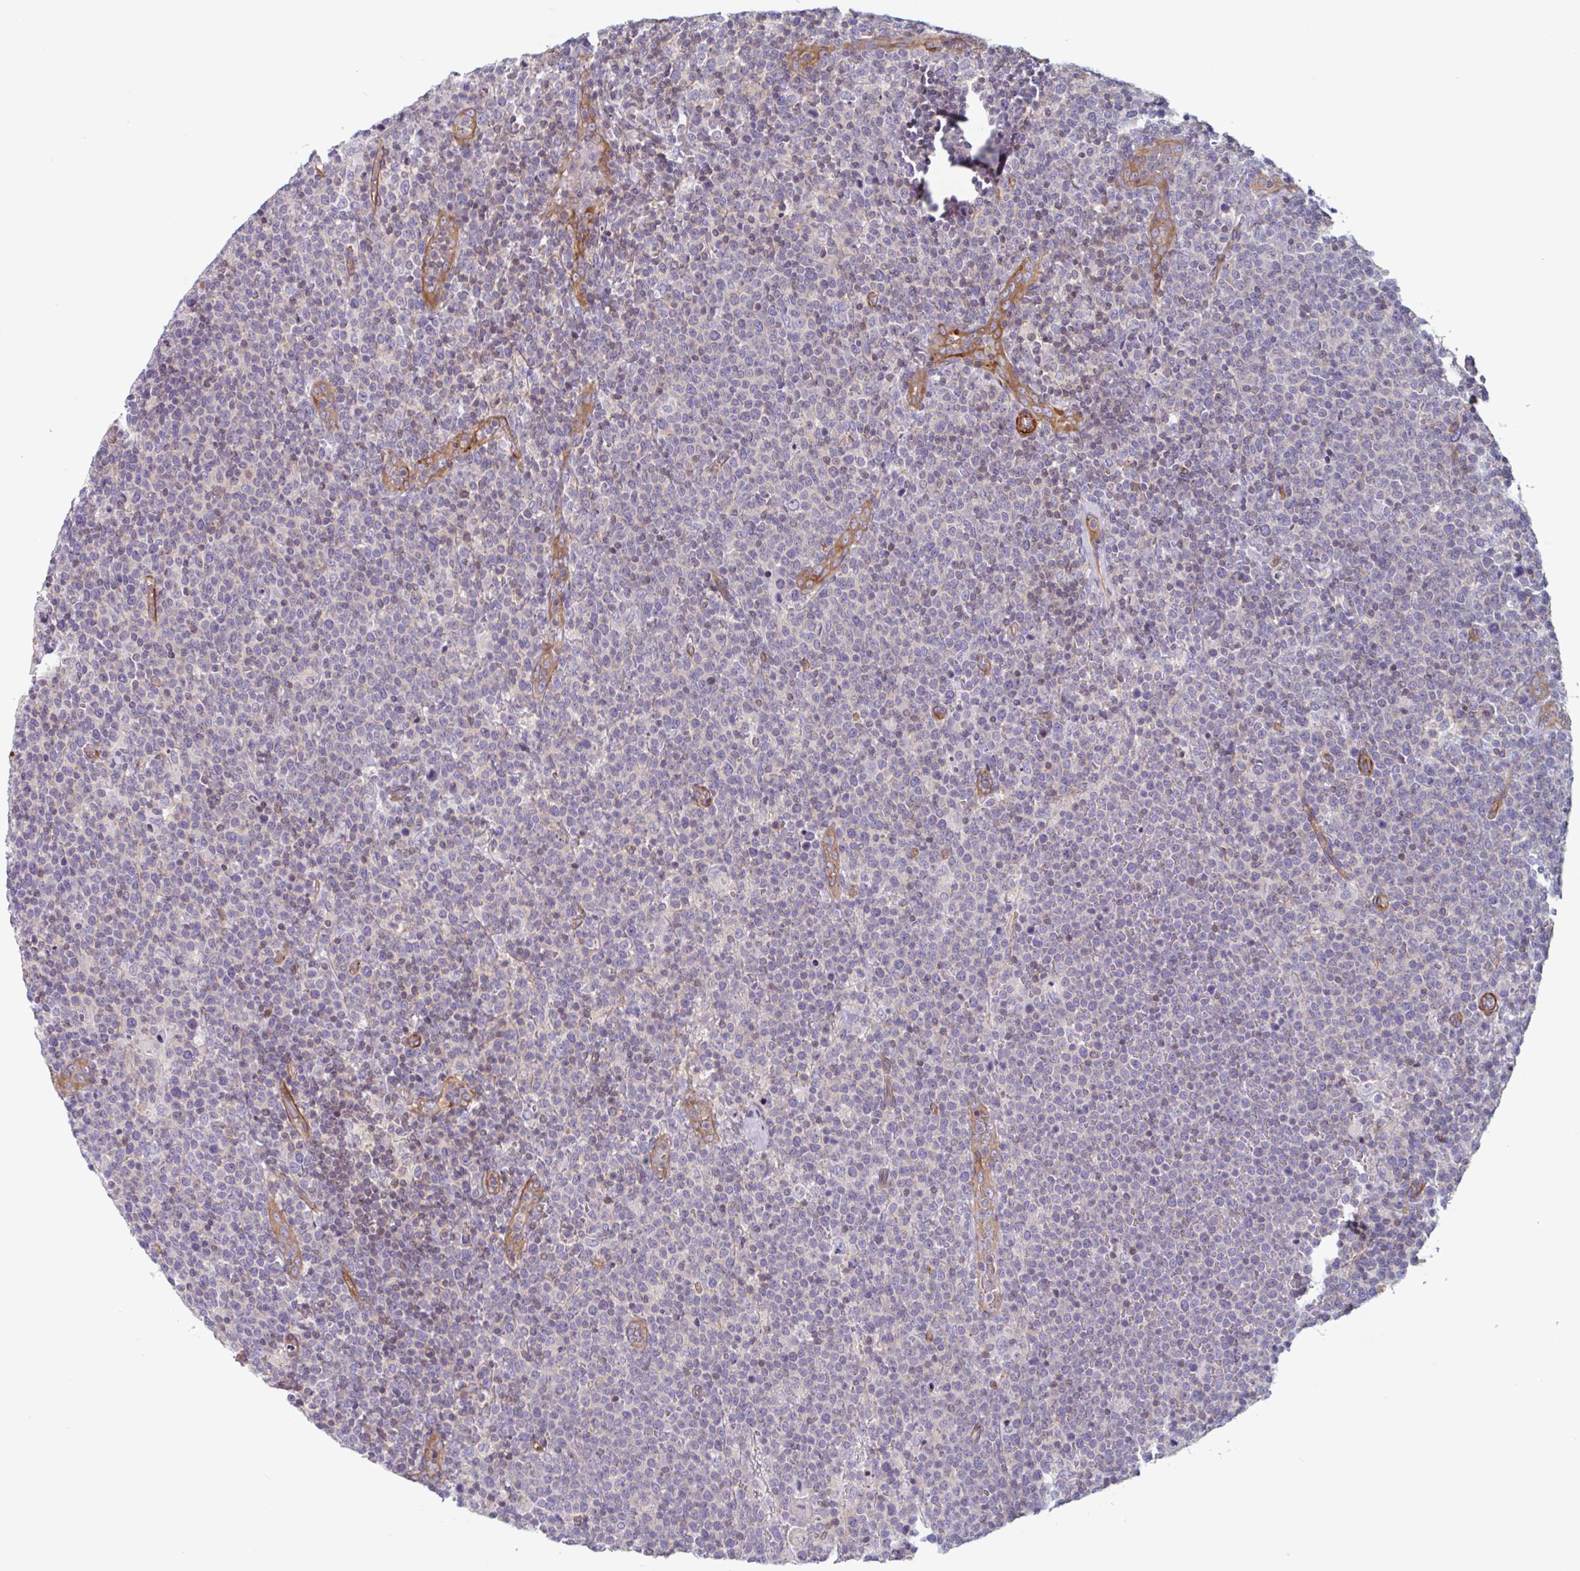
{"staining": {"intensity": "negative", "quantity": "none", "location": "none"}, "tissue": "lymphoma", "cell_type": "Tumor cells", "image_type": "cancer", "snomed": [{"axis": "morphology", "description": "Malignant lymphoma, non-Hodgkin's type, High grade"}, {"axis": "topography", "description": "Lymph node"}], "caption": "Lymphoma was stained to show a protein in brown. There is no significant expression in tumor cells.", "gene": "SHISA7", "patient": {"sex": "male", "age": 61}}